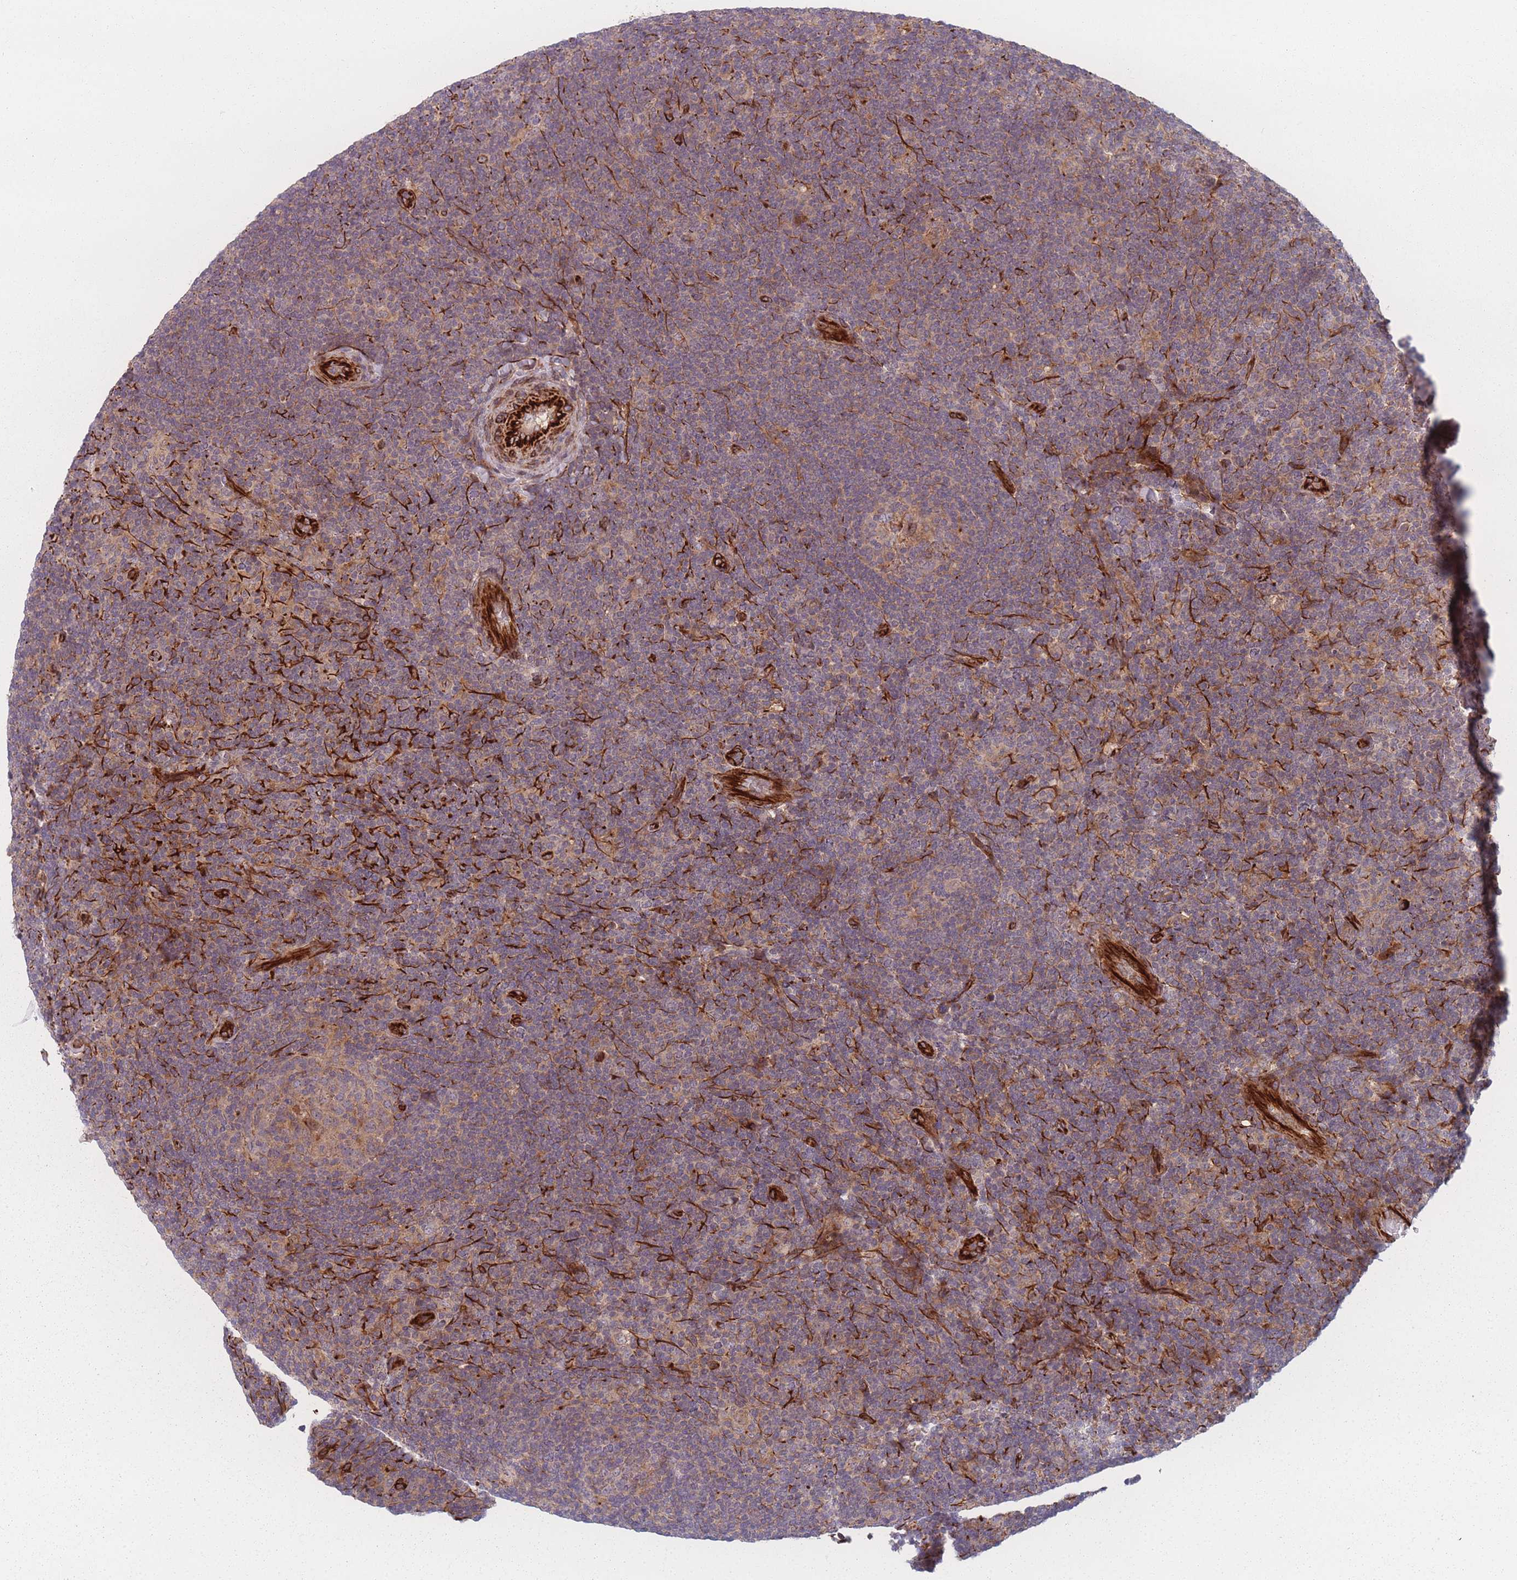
{"staining": {"intensity": "negative", "quantity": "none", "location": "none"}, "tissue": "lymphoma", "cell_type": "Tumor cells", "image_type": "cancer", "snomed": [{"axis": "morphology", "description": "Hodgkin's disease, NOS"}, {"axis": "topography", "description": "Lymph node"}], "caption": "There is no significant positivity in tumor cells of lymphoma. (IHC, brightfield microscopy, high magnification).", "gene": "EEF1AKMT2", "patient": {"sex": "female", "age": 57}}